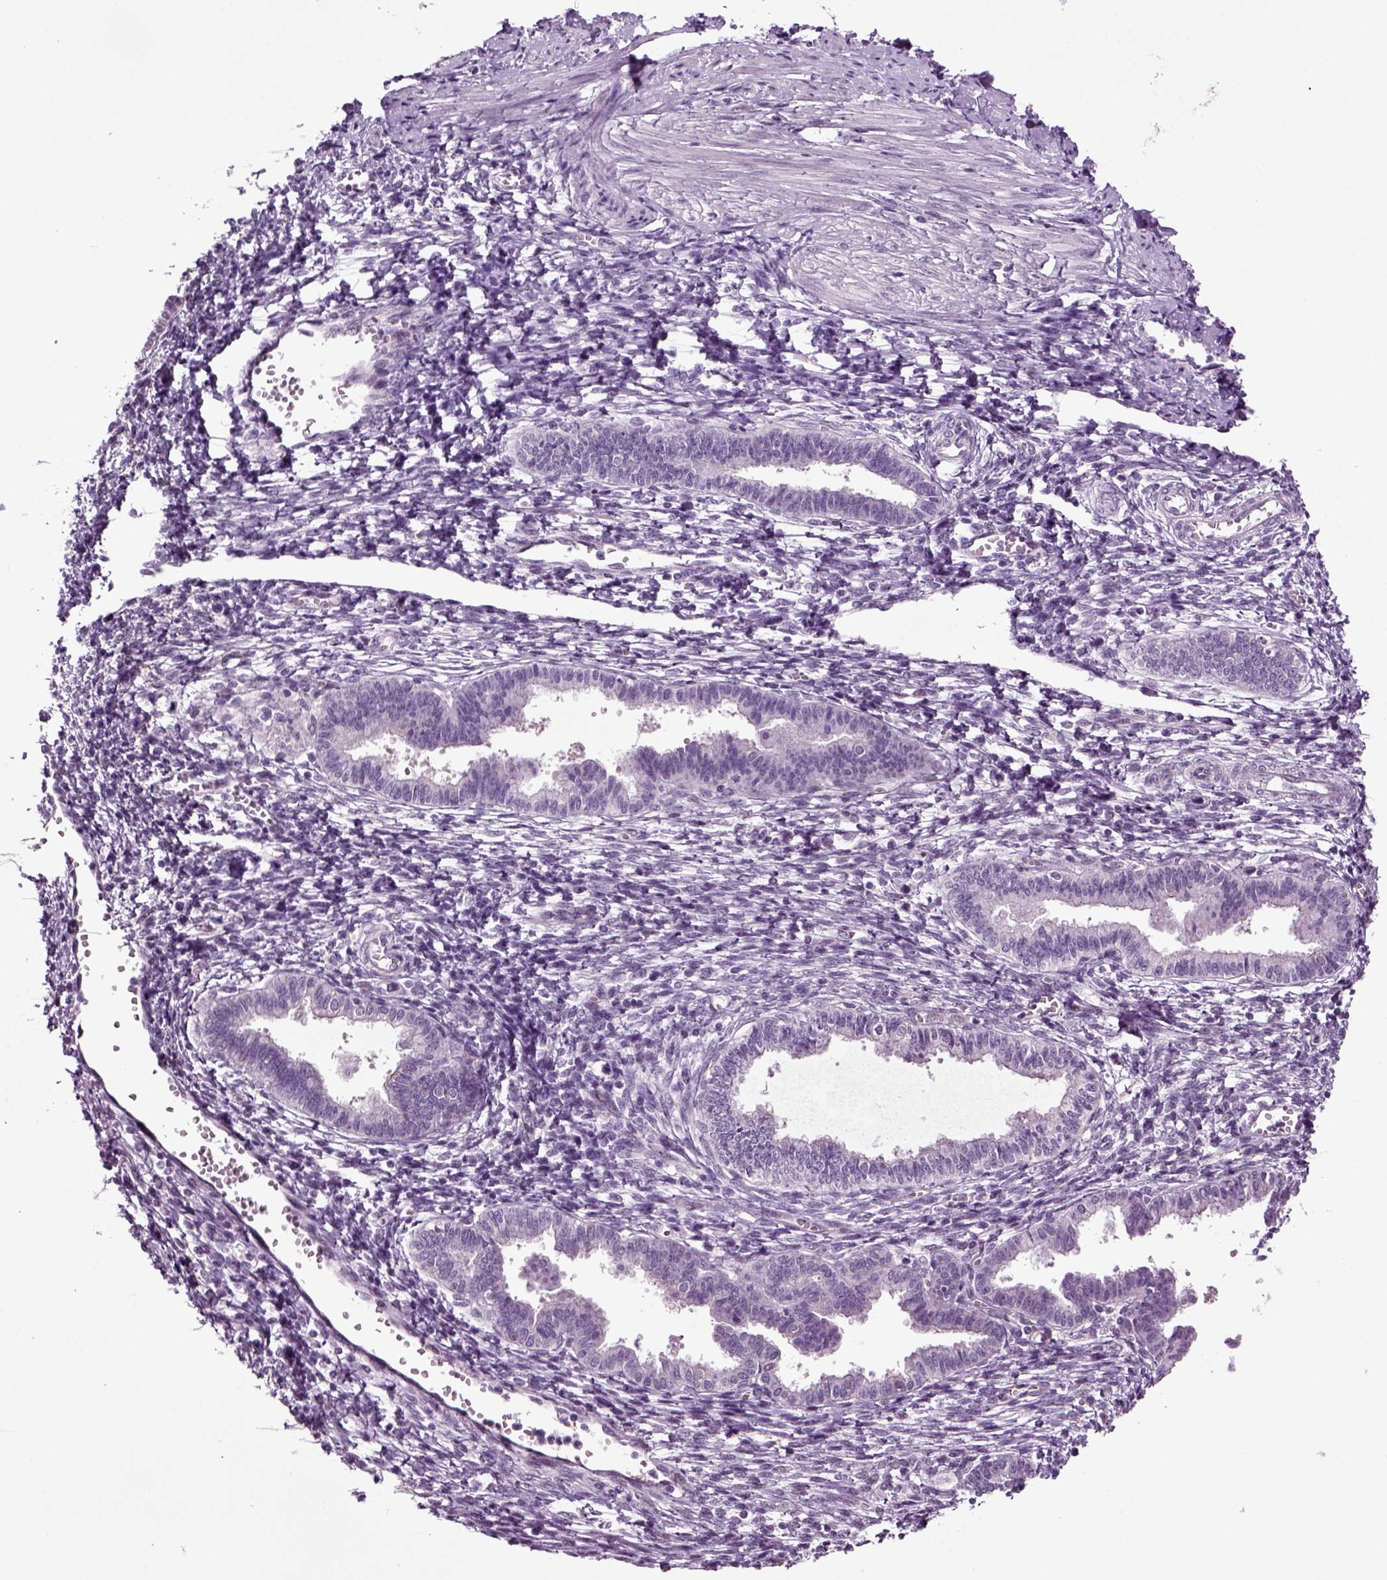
{"staining": {"intensity": "negative", "quantity": "none", "location": "none"}, "tissue": "endometrium", "cell_type": "Cells in endometrial stroma", "image_type": "normal", "snomed": [{"axis": "morphology", "description": "Normal tissue, NOS"}, {"axis": "topography", "description": "Cervix"}, {"axis": "topography", "description": "Endometrium"}], "caption": "This image is of benign endometrium stained with IHC to label a protein in brown with the nuclei are counter-stained blue. There is no expression in cells in endometrial stroma. (DAB immunohistochemistry (IHC), high magnification).", "gene": "PLCH2", "patient": {"sex": "female", "age": 37}}